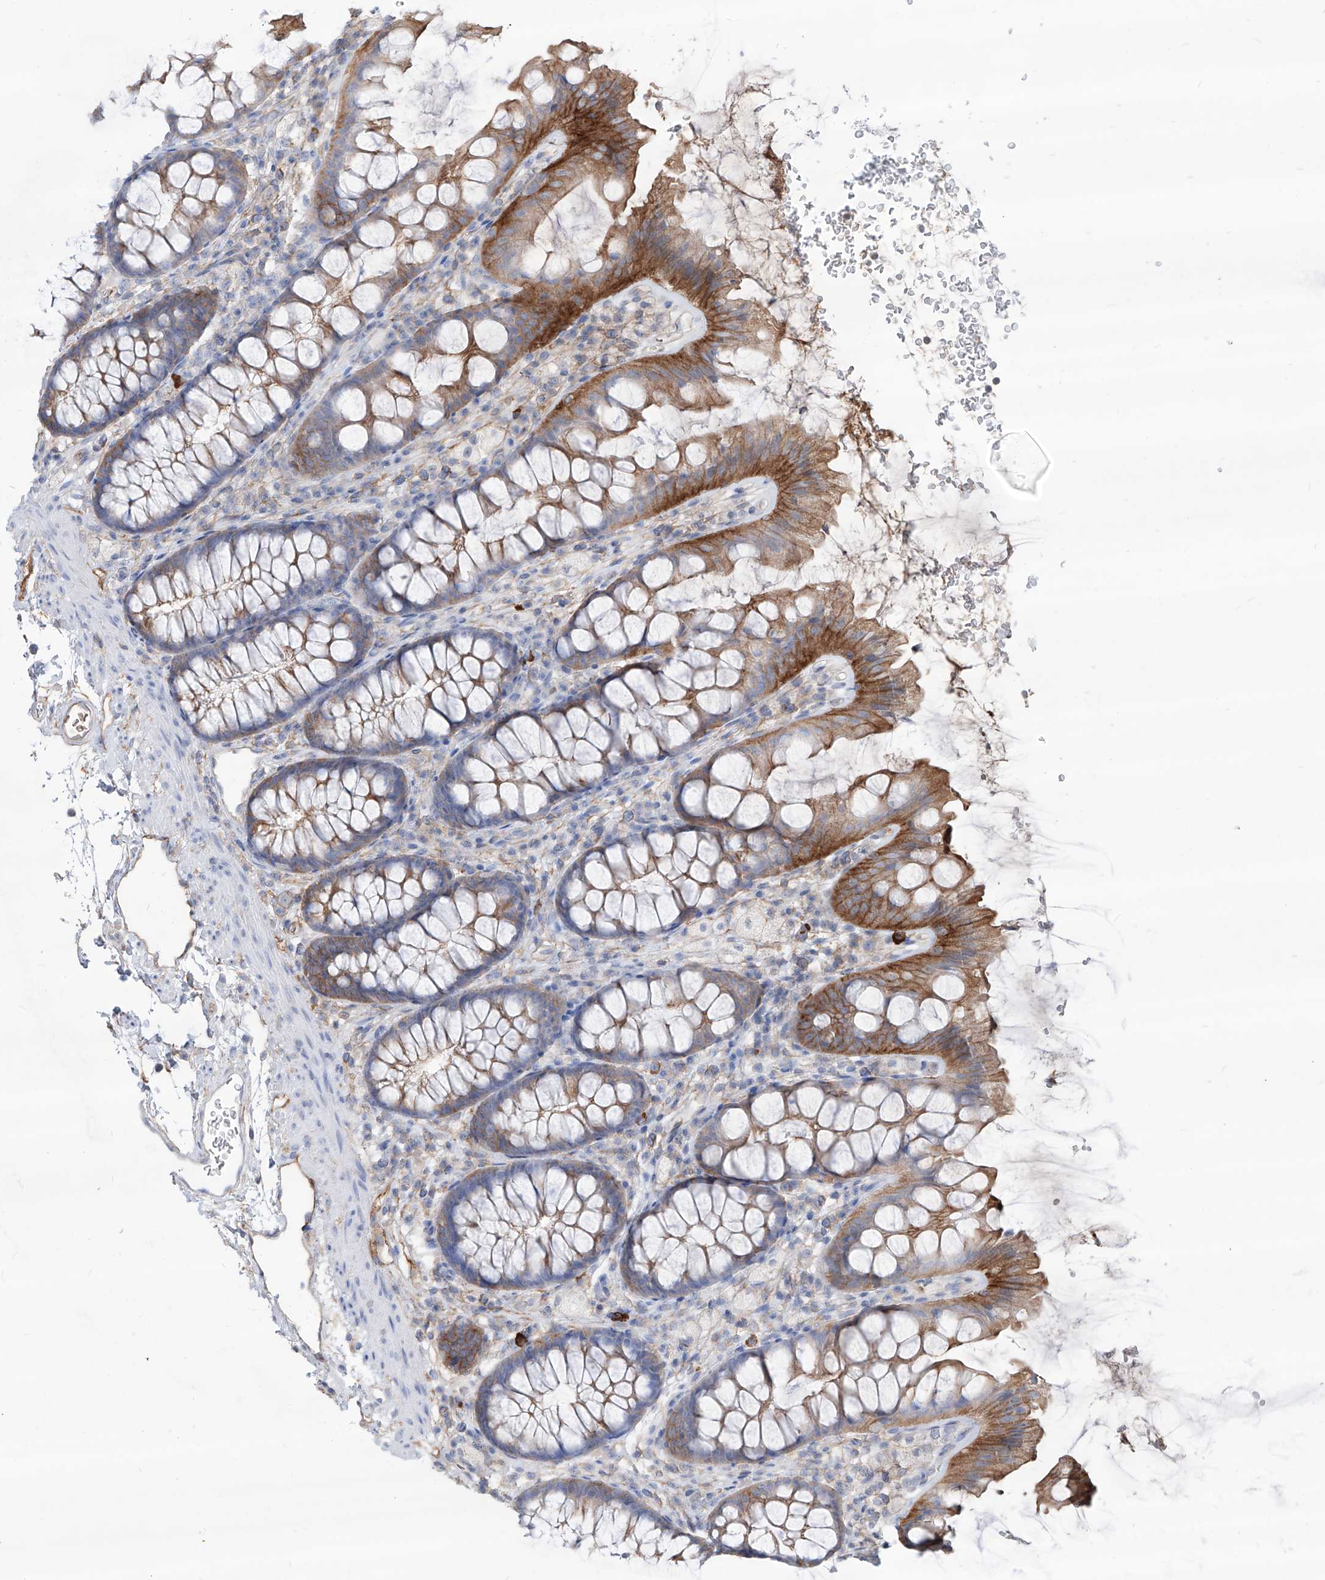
{"staining": {"intensity": "moderate", "quantity": ">75%", "location": "cytoplasmic/membranous"}, "tissue": "colon", "cell_type": "Endothelial cells", "image_type": "normal", "snomed": [{"axis": "morphology", "description": "Normal tissue, NOS"}, {"axis": "topography", "description": "Colon"}], "caption": "Immunohistochemistry photomicrograph of normal human colon stained for a protein (brown), which exhibits medium levels of moderate cytoplasmic/membranous staining in approximately >75% of endothelial cells.", "gene": "AKAP10", "patient": {"sex": "female", "age": 62}}